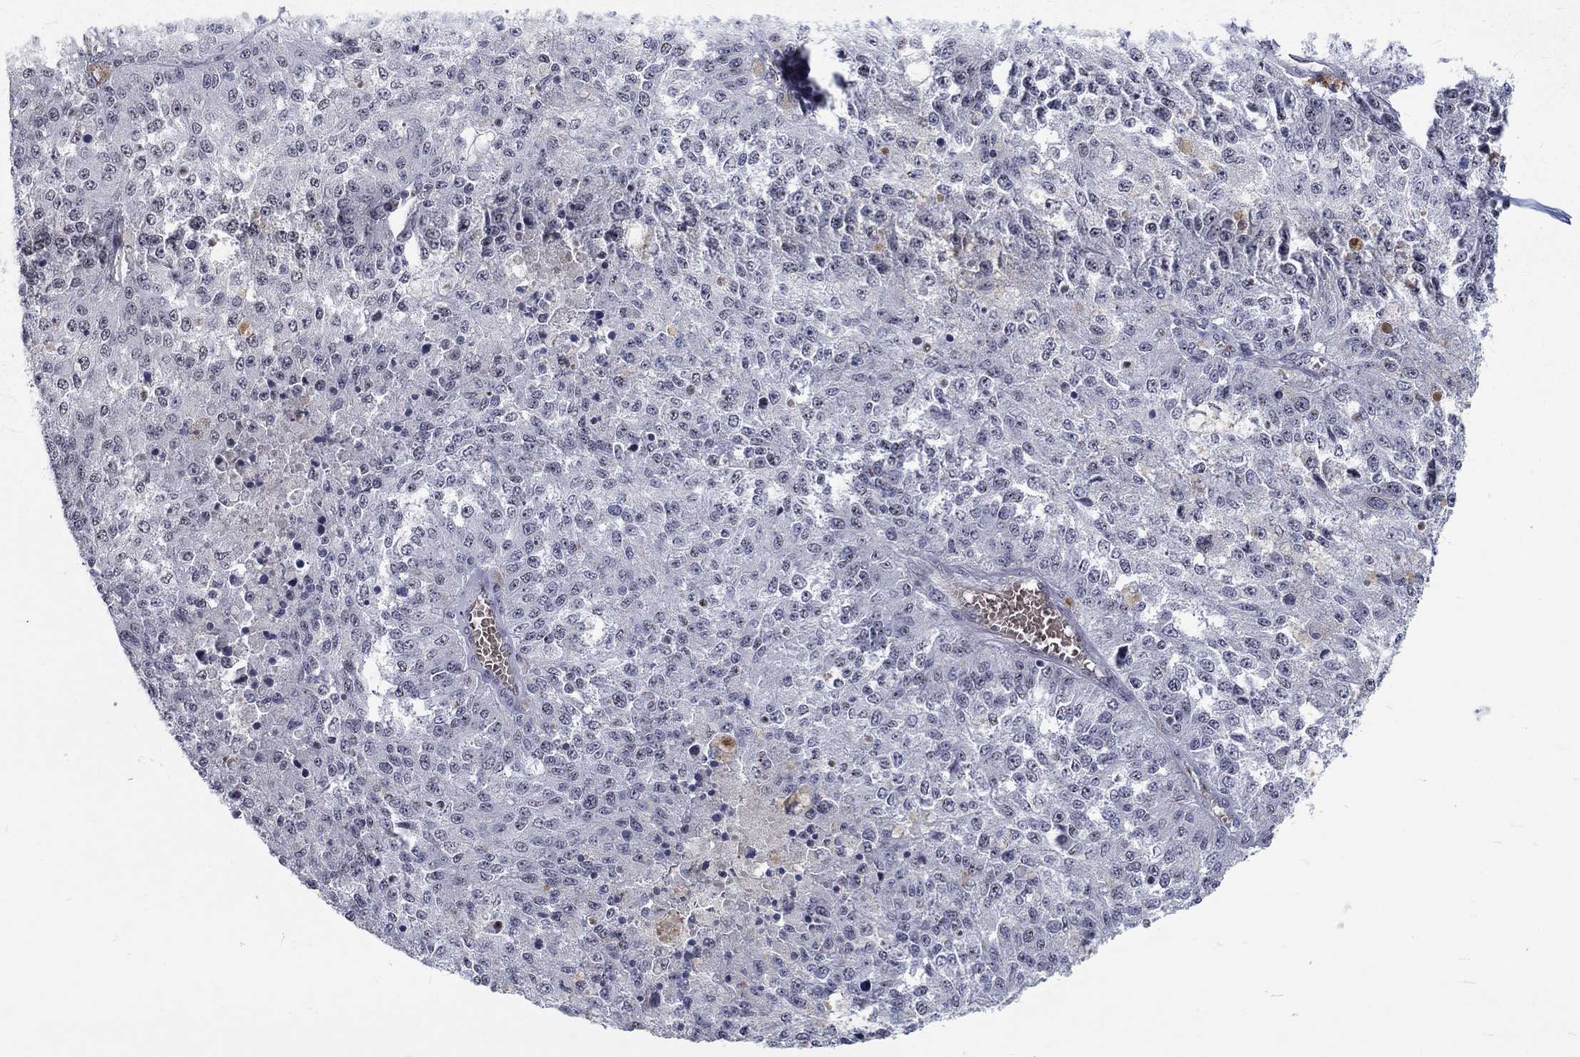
{"staining": {"intensity": "negative", "quantity": "none", "location": "none"}, "tissue": "melanoma", "cell_type": "Tumor cells", "image_type": "cancer", "snomed": [{"axis": "morphology", "description": "Malignant melanoma, Metastatic site"}, {"axis": "topography", "description": "Lymph node"}], "caption": "Melanoma was stained to show a protein in brown. There is no significant staining in tumor cells.", "gene": "ZBED1", "patient": {"sex": "female", "age": 64}}